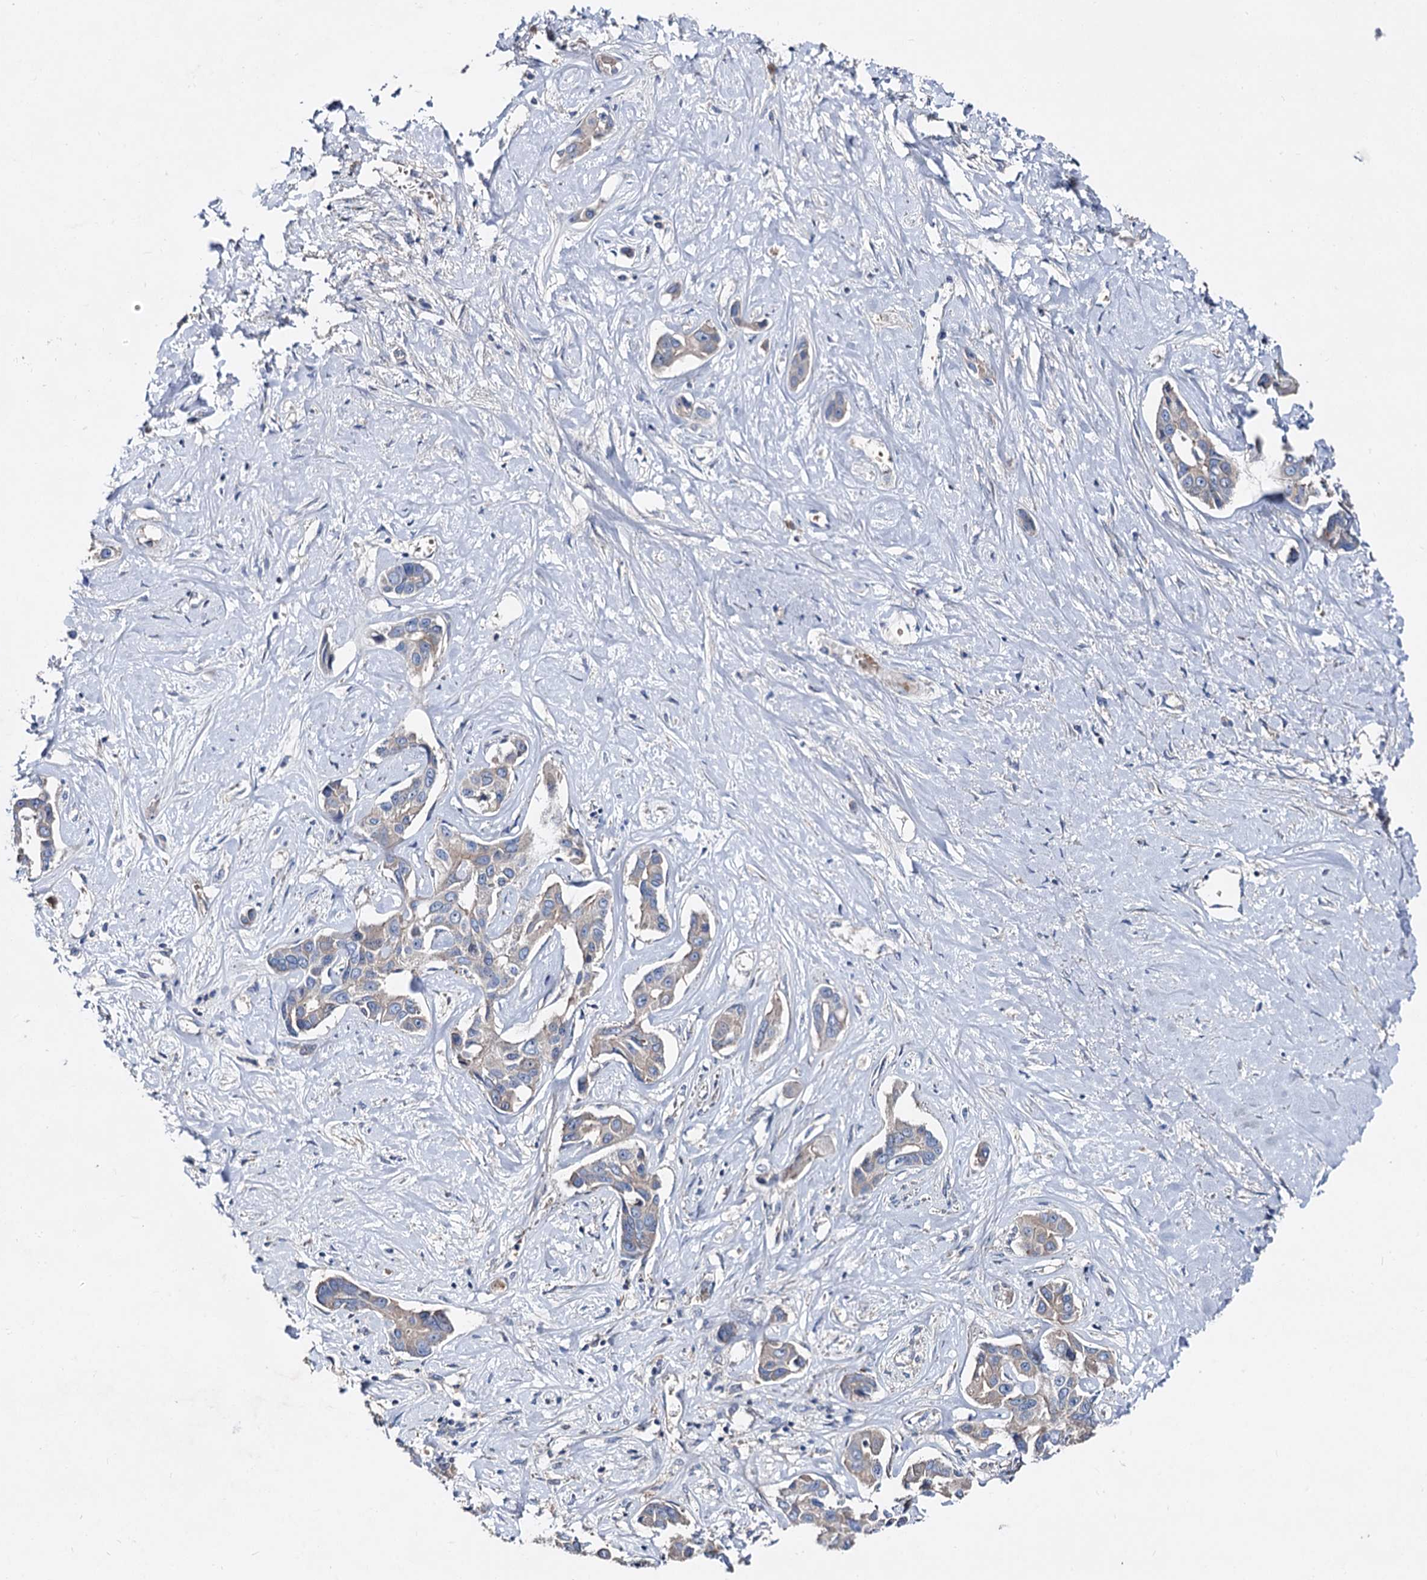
{"staining": {"intensity": "weak", "quantity": "<25%", "location": "cytoplasmic/membranous"}, "tissue": "liver cancer", "cell_type": "Tumor cells", "image_type": "cancer", "snomed": [{"axis": "morphology", "description": "Cholangiocarcinoma"}, {"axis": "topography", "description": "Liver"}], "caption": "Immunohistochemistry (IHC) of human liver cancer (cholangiocarcinoma) displays no positivity in tumor cells.", "gene": "HVCN1", "patient": {"sex": "male", "age": 59}}